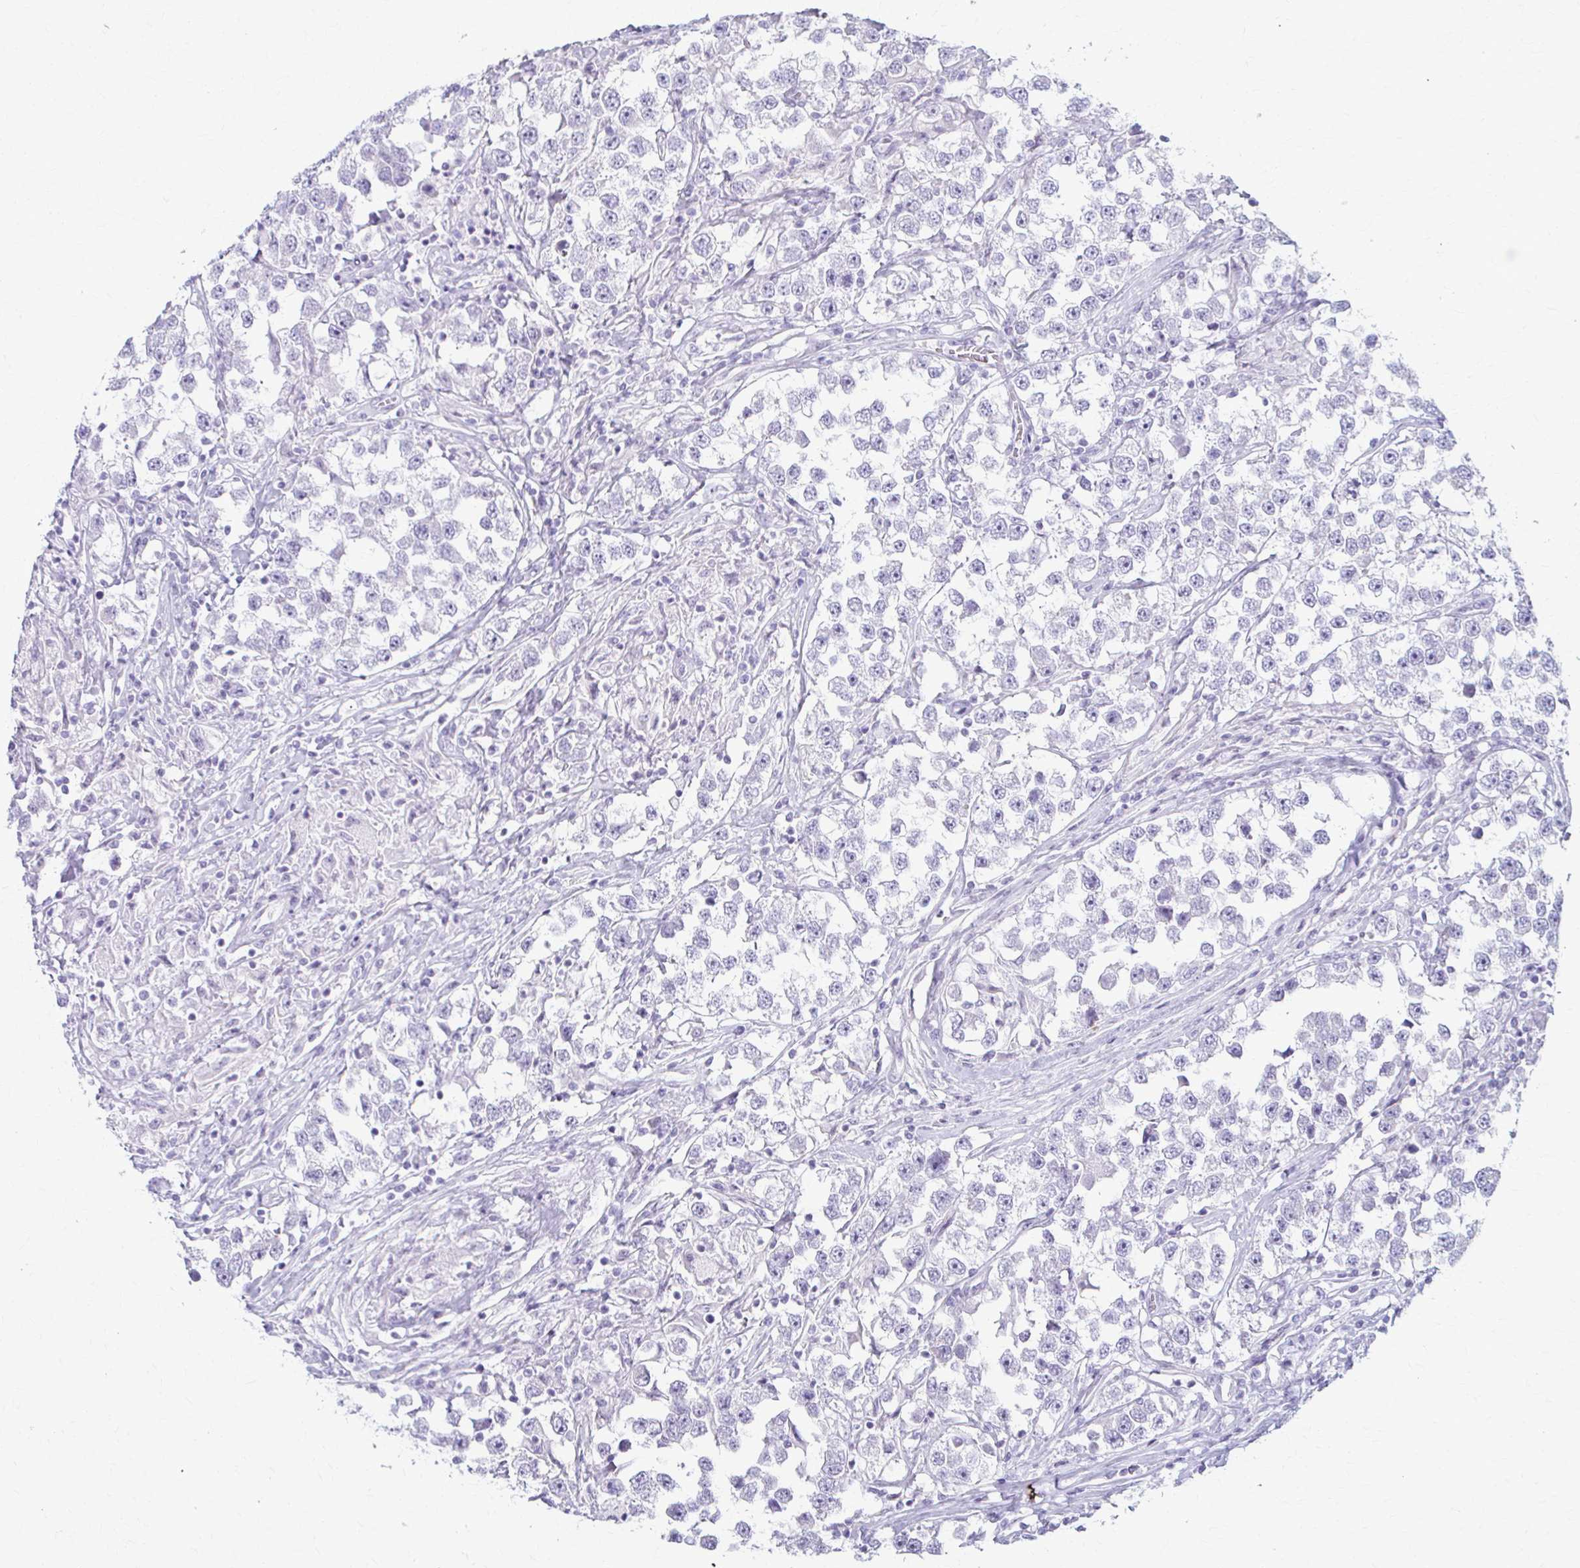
{"staining": {"intensity": "negative", "quantity": "none", "location": "none"}, "tissue": "testis cancer", "cell_type": "Tumor cells", "image_type": "cancer", "snomed": [{"axis": "morphology", "description": "Seminoma, NOS"}, {"axis": "topography", "description": "Testis"}], "caption": "Immunohistochemistry photomicrograph of testis cancer stained for a protein (brown), which displays no positivity in tumor cells.", "gene": "PRKRA", "patient": {"sex": "male", "age": 46}}